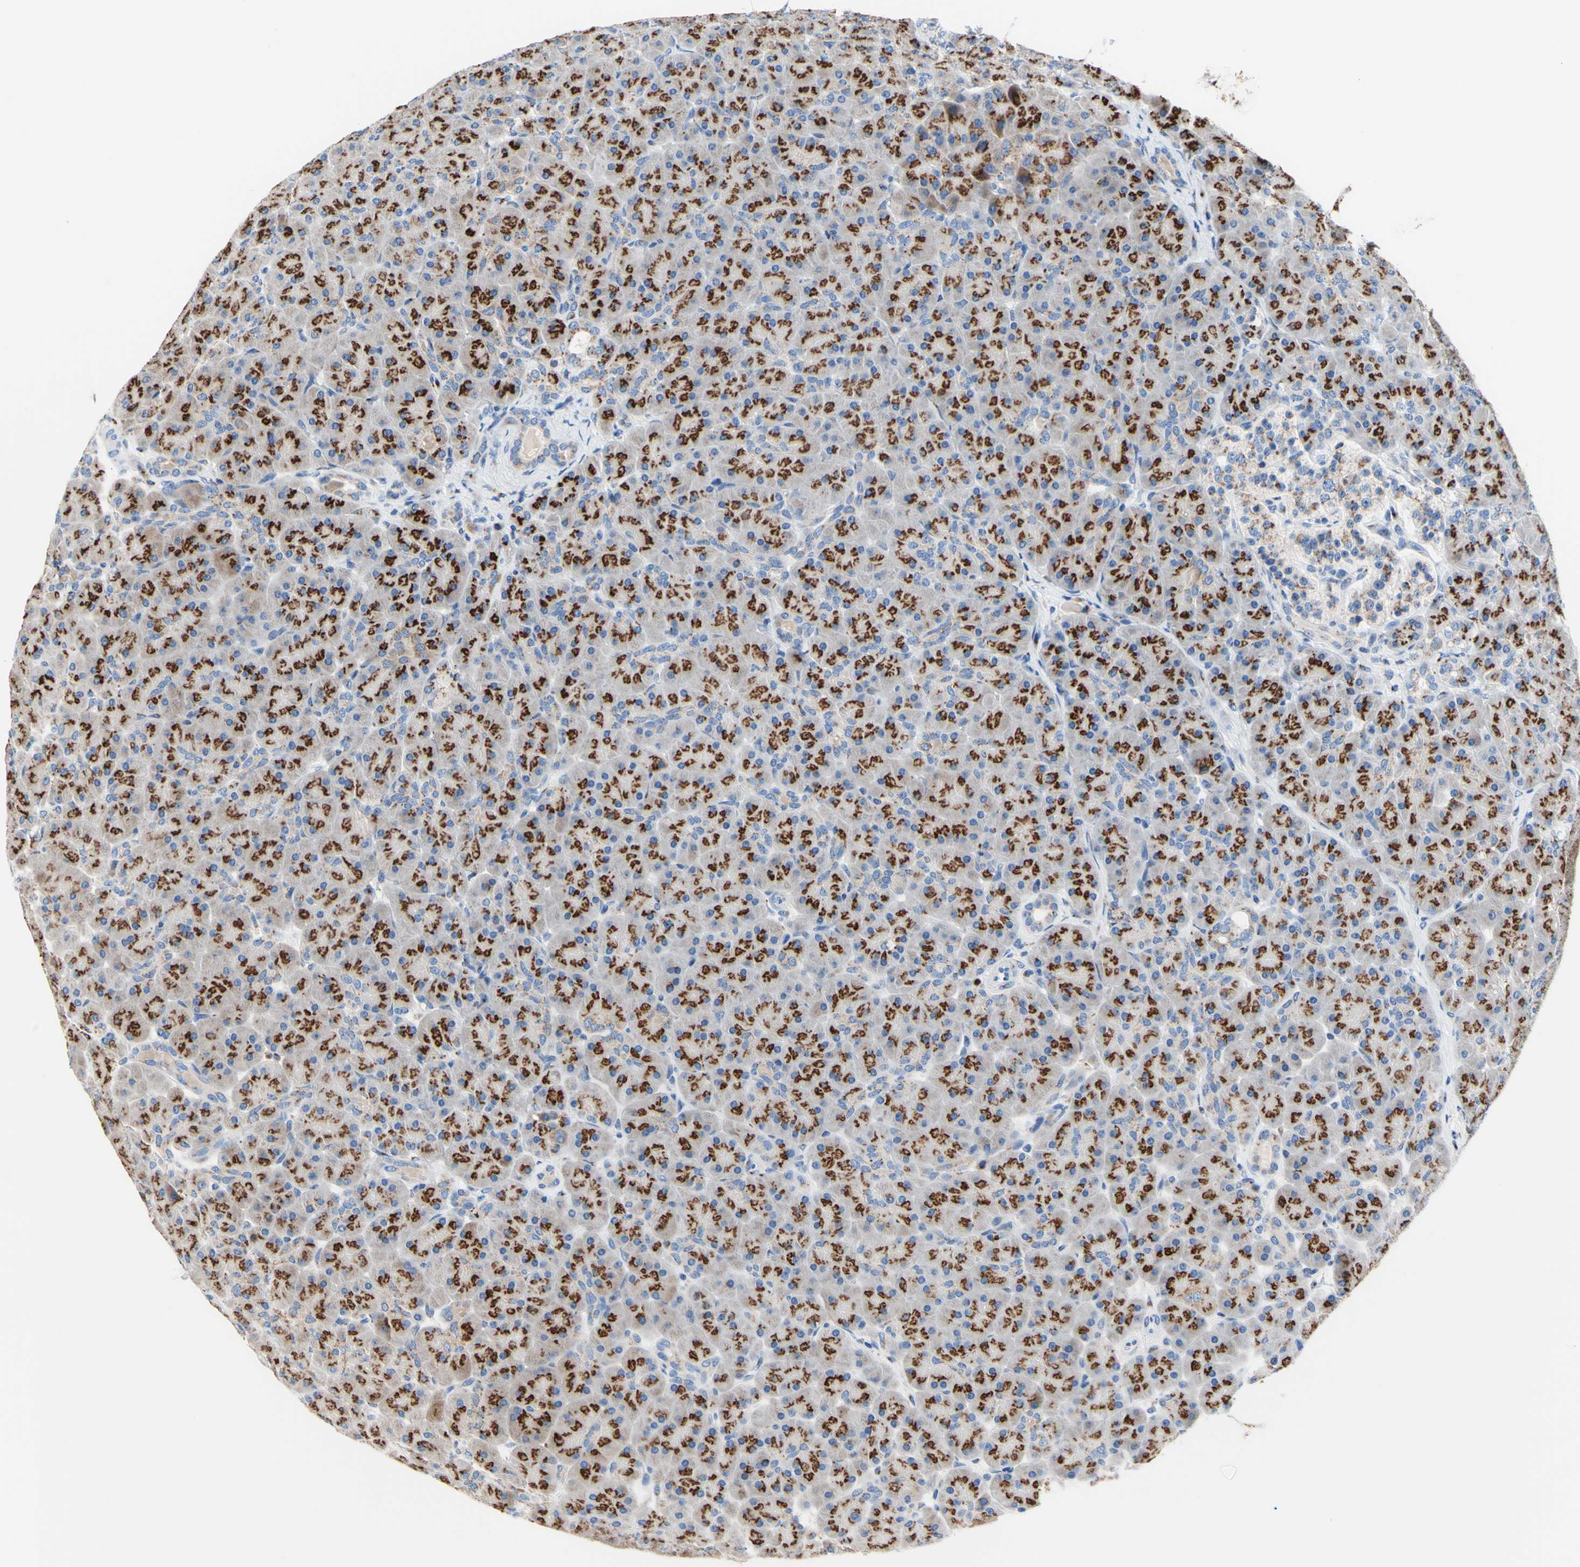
{"staining": {"intensity": "strong", "quantity": "25%-75%", "location": "cytoplasmic/membranous"}, "tissue": "pancreas", "cell_type": "Exocrine glandular cells", "image_type": "normal", "snomed": [{"axis": "morphology", "description": "Normal tissue, NOS"}, {"axis": "topography", "description": "Pancreas"}], "caption": "Immunohistochemical staining of unremarkable human pancreas exhibits high levels of strong cytoplasmic/membranous staining in approximately 25%-75% of exocrine glandular cells. The staining is performed using DAB brown chromogen to label protein expression. The nuclei are counter-stained blue using hematoxylin.", "gene": "GALNT2", "patient": {"sex": "male", "age": 66}}